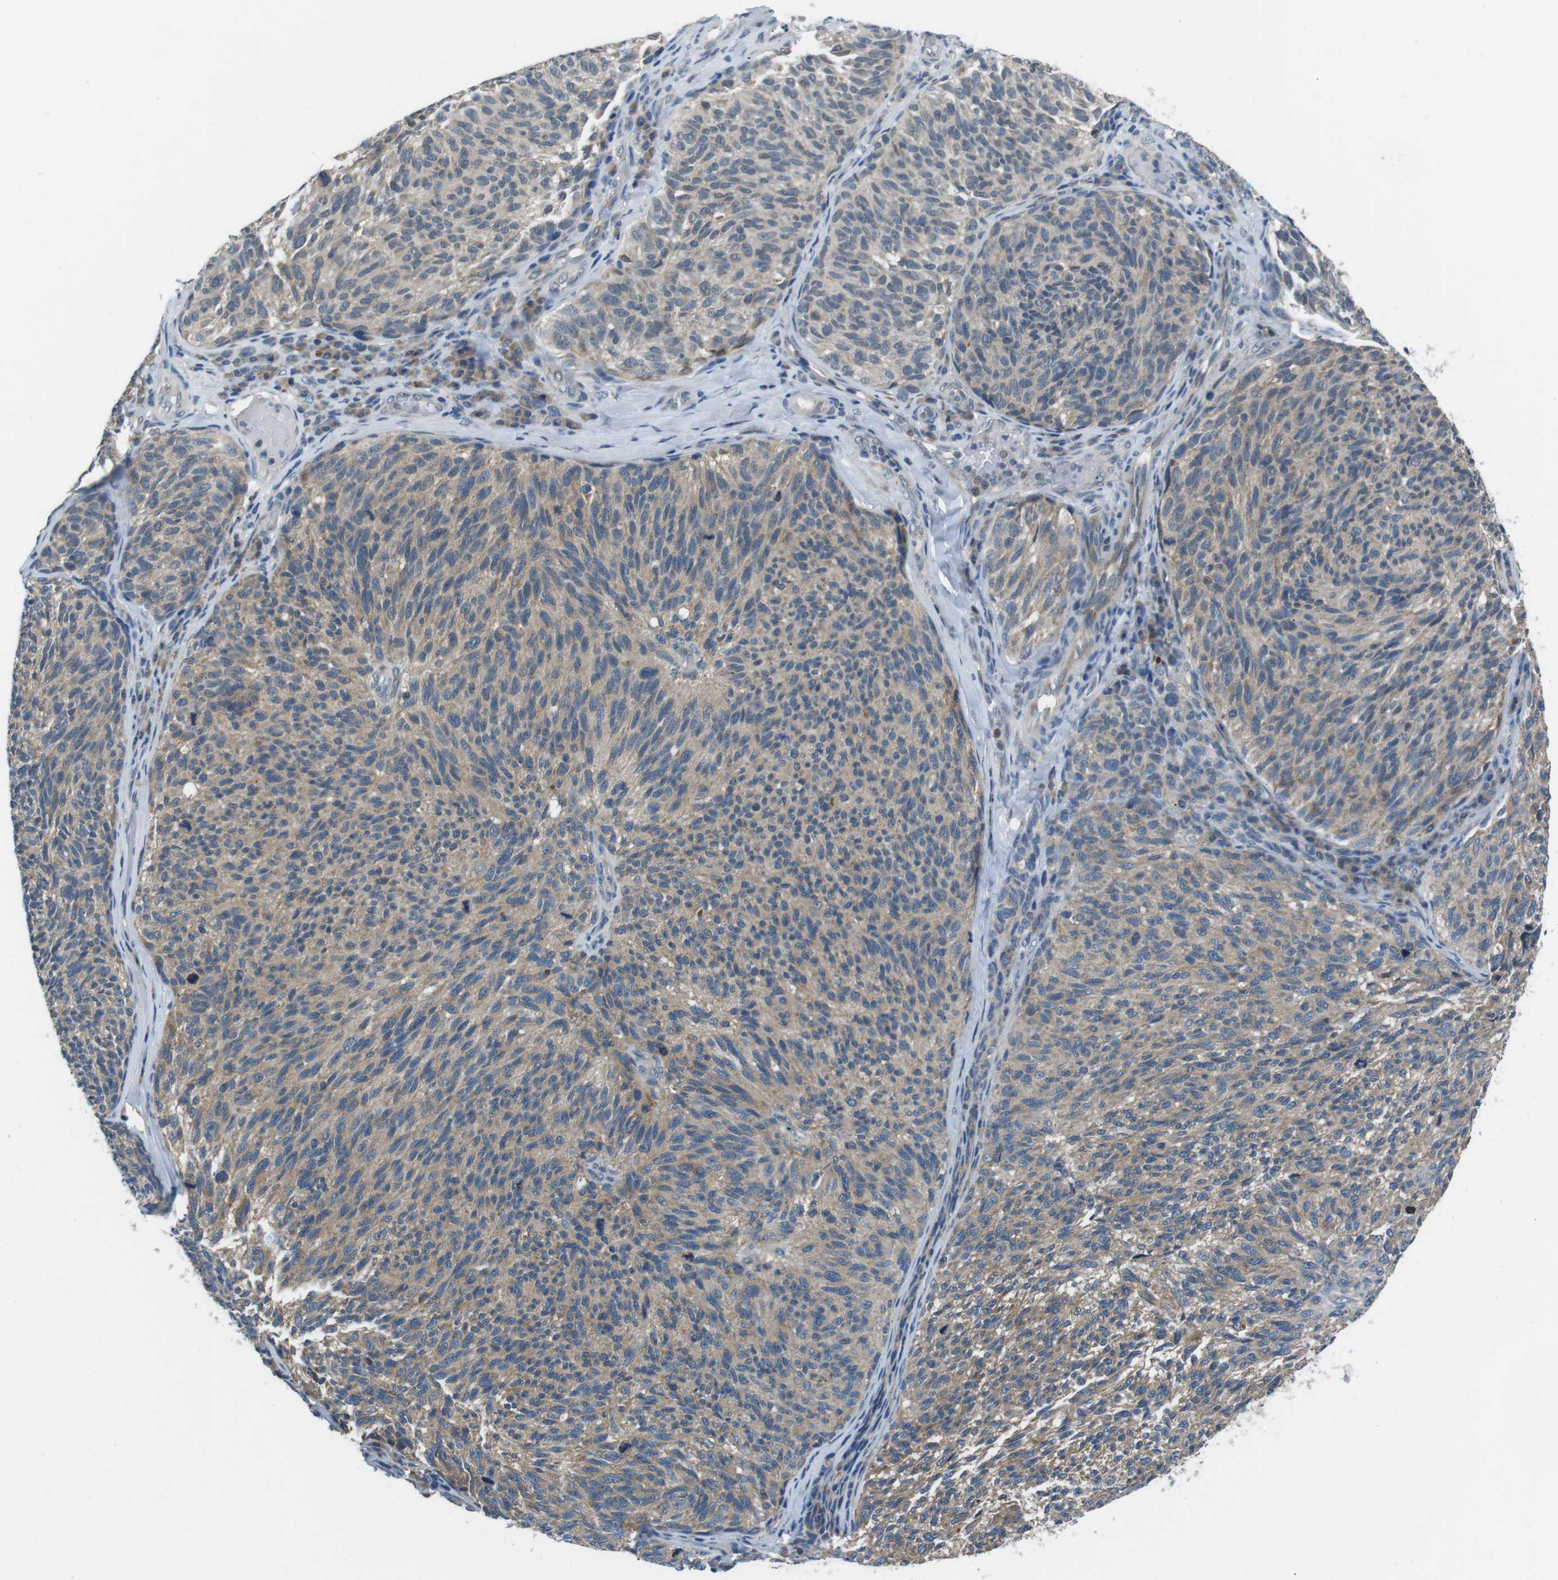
{"staining": {"intensity": "weak", "quantity": "25%-75%", "location": "cytoplasmic/membranous"}, "tissue": "melanoma", "cell_type": "Tumor cells", "image_type": "cancer", "snomed": [{"axis": "morphology", "description": "Malignant melanoma, NOS"}, {"axis": "topography", "description": "Skin"}], "caption": "Melanoma stained for a protein displays weak cytoplasmic/membranous positivity in tumor cells. The protein of interest is shown in brown color, while the nuclei are stained blue.", "gene": "FAM3B", "patient": {"sex": "female", "age": 73}}